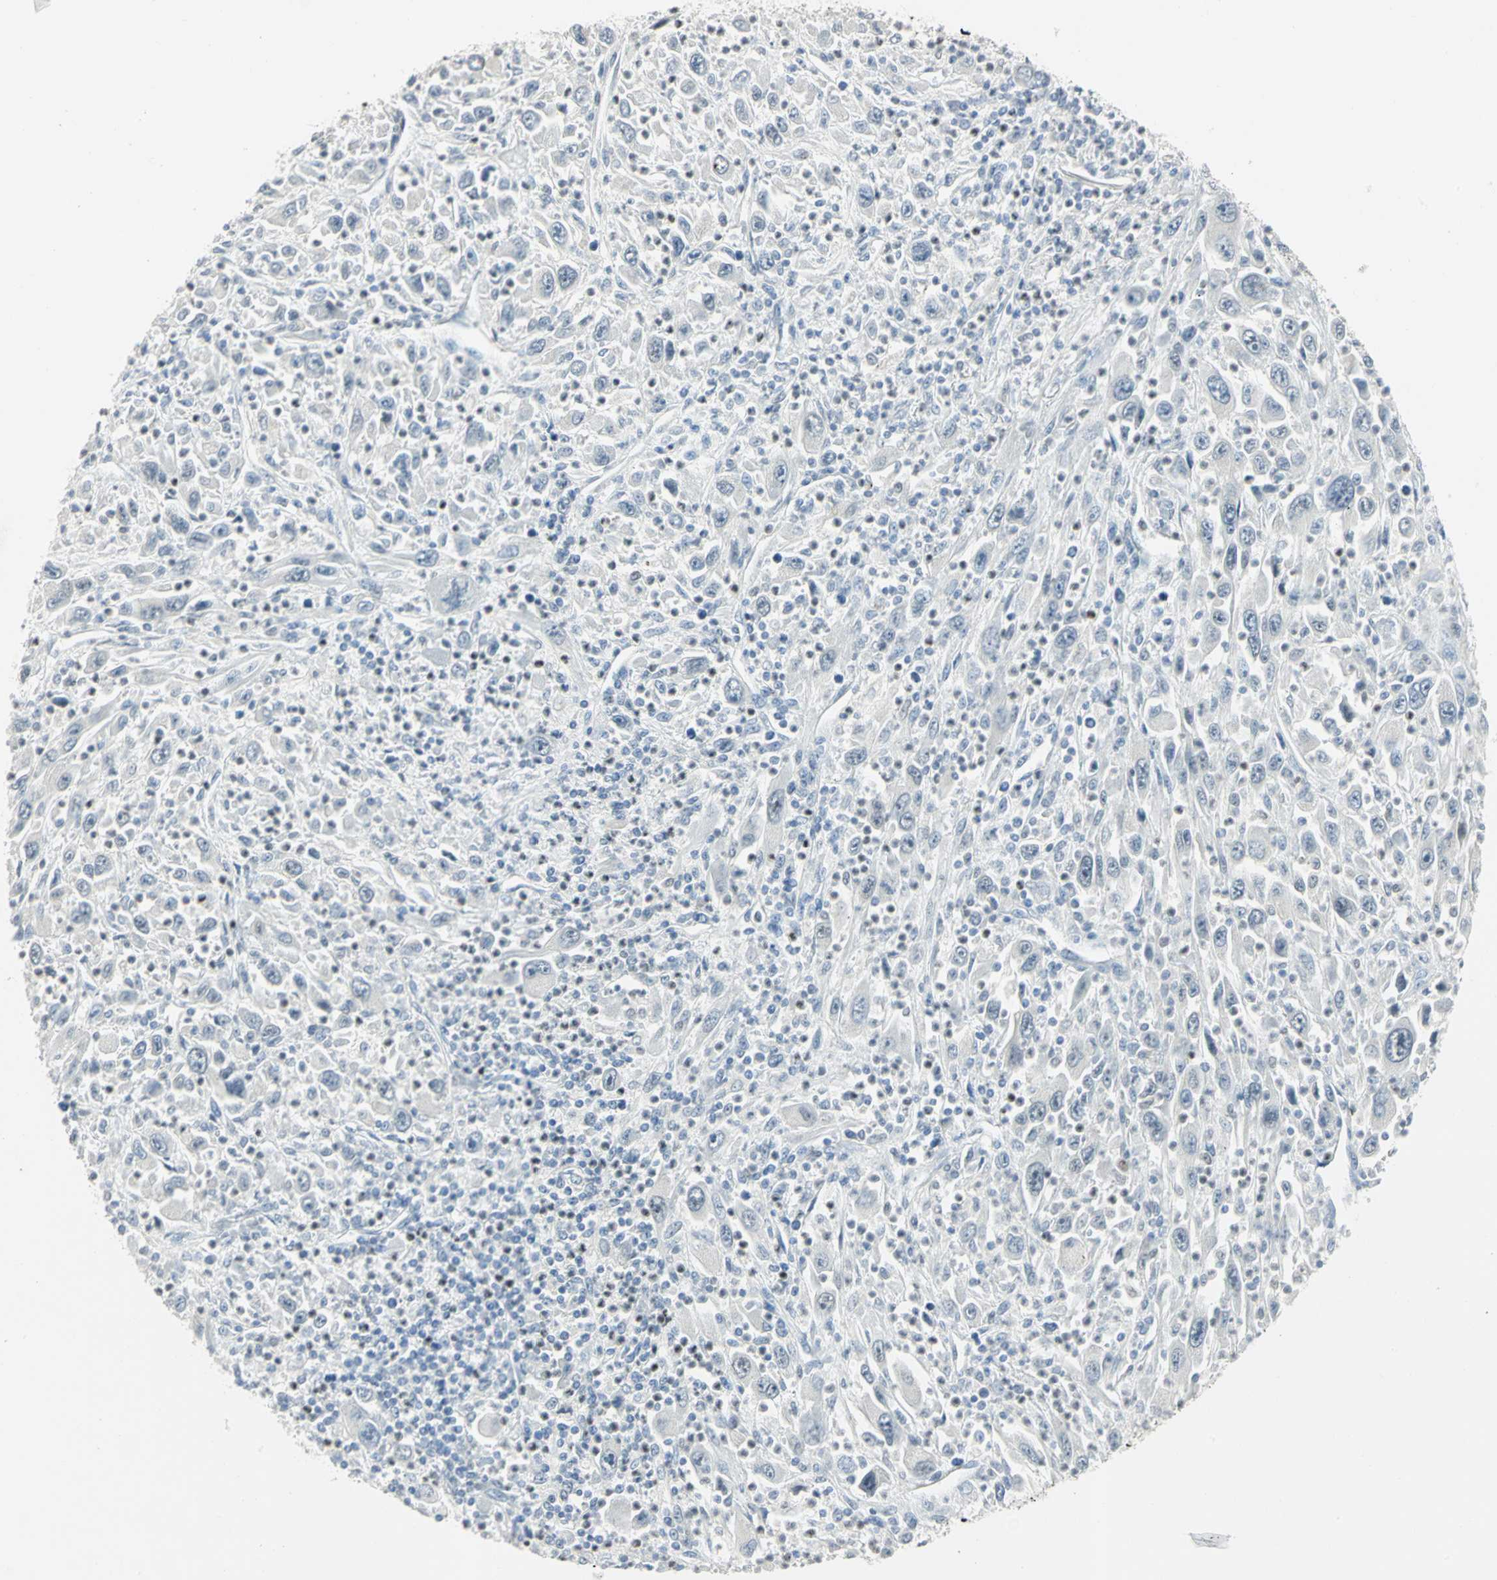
{"staining": {"intensity": "negative", "quantity": "none", "location": "none"}, "tissue": "melanoma", "cell_type": "Tumor cells", "image_type": "cancer", "snomed": [{"axis": "morphology", "description": "Malignant melanoma, Metastatic site"}, {"axis": "topography", "description": "Skin"}], "caption": "Malignant melanoma (metastatic site) stained for a protein using immunohistochemistry exhibits no staining tumor cells.", "gene": "BCL6", "patient": {"sex": "female", "age": 56}}